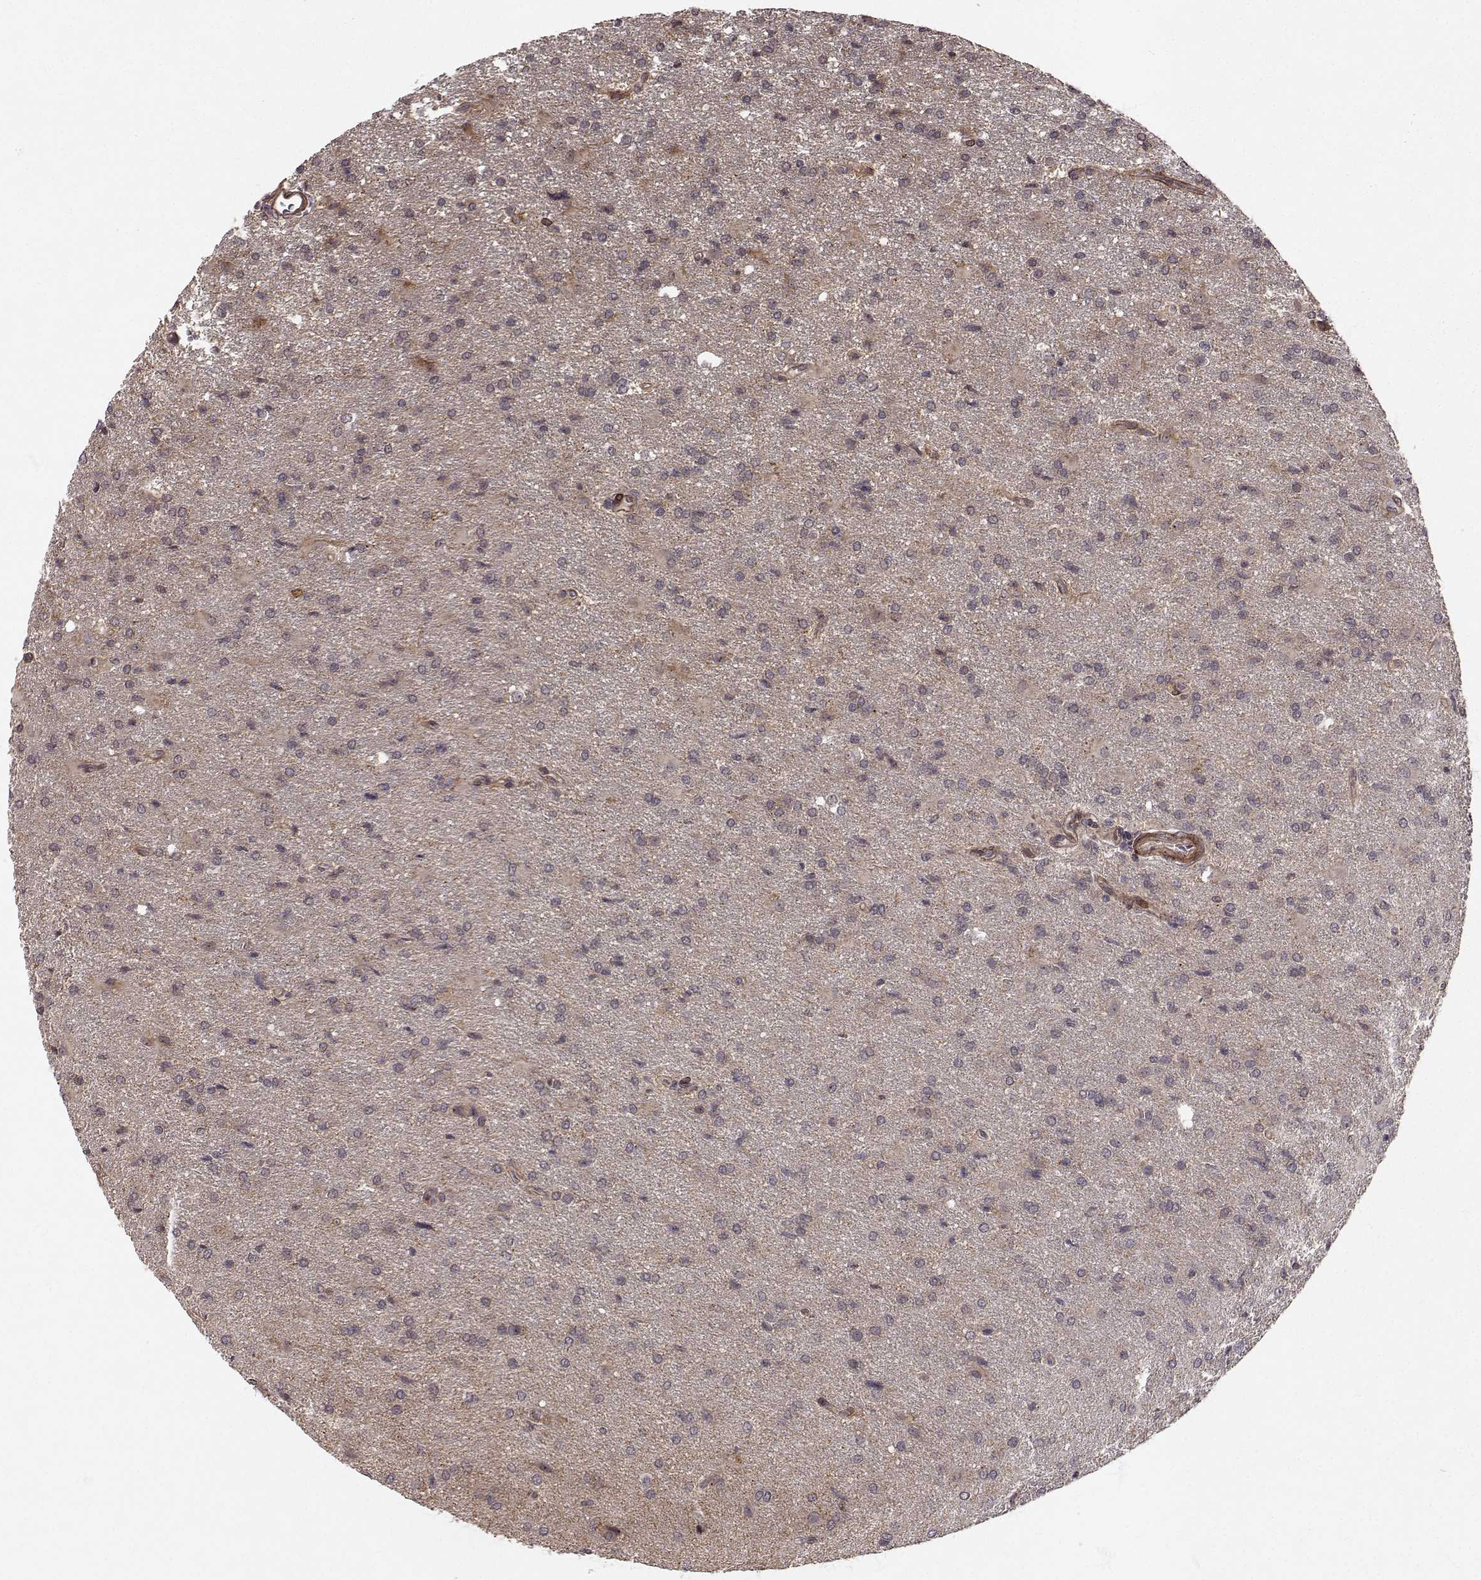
{"staining": {"intensity": "negative", "quantity": "none", "location": "none"}, "tissue": "glioma", "cell_type": "Tumor cells", "image_type": "cancer", "snomed": [{"axis": "morphology", "description": "Glioma, malignant, High grade"}, {"axis": "topography", "description": "Brain"}], "caption": "Tumor cells are negative for protein expression in human glioma.", "gene": "APC", "patient": {"sex": "male", "age": 68}}